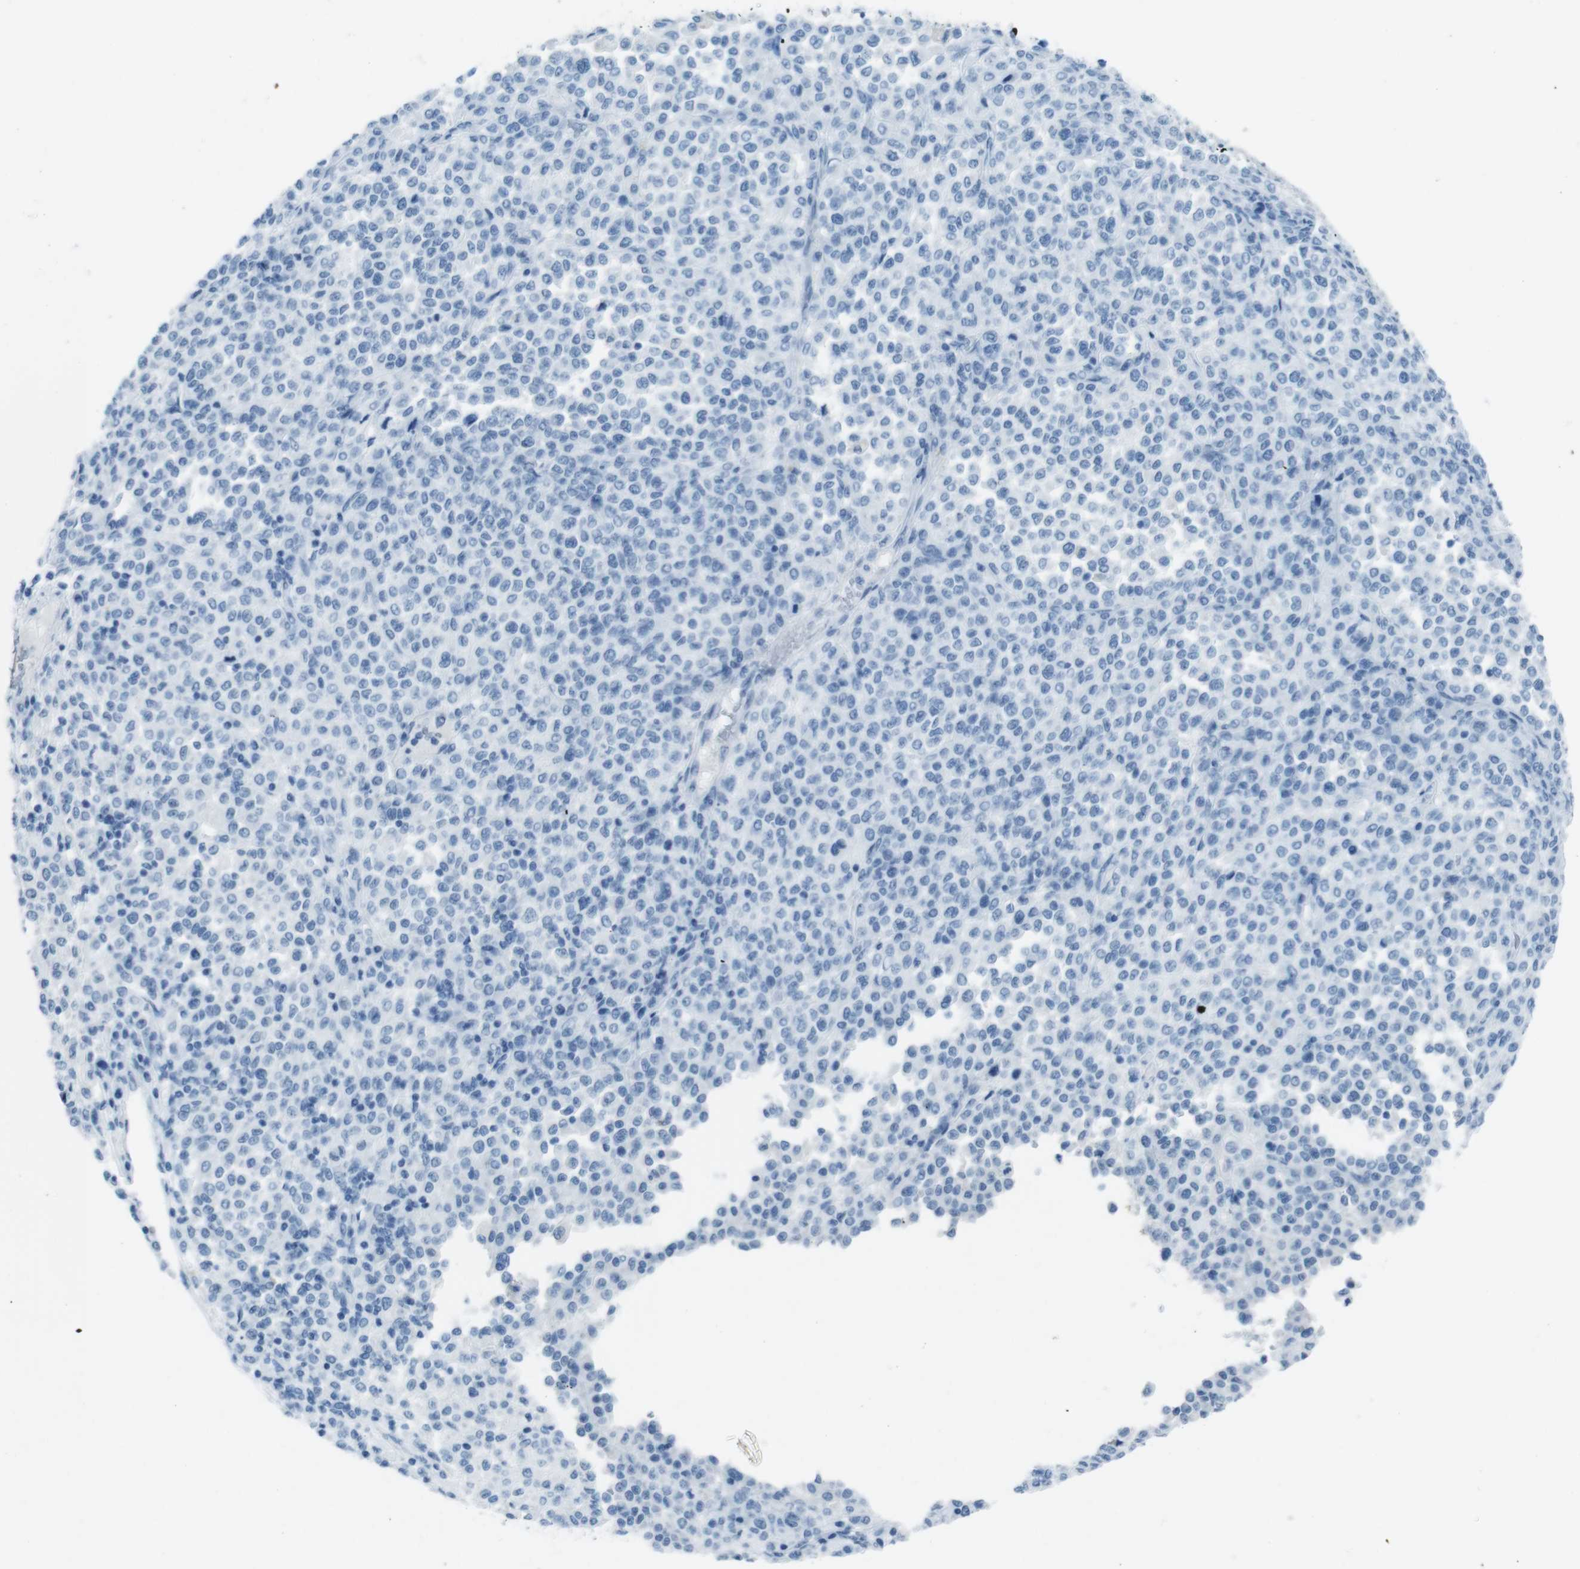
{"staining": {"intensity": "negative", "quantity": "none", "location": "none"}, "tissue": "melanoma", "cell_type": "Tumor cells", "image_type": "cancer", "snomed": [{"axis": "morphology", "description": "Malignant melanoma, Metastatic site"}, {"axis": "topography", "description": "Pancreas"}], "caption": "High power microscopy micrograph of an IHC image of melanoma, revealing no significant expression in tumor cells.", "gene": "TMEM207", "patient": {"sex": "female", "age": 30}}